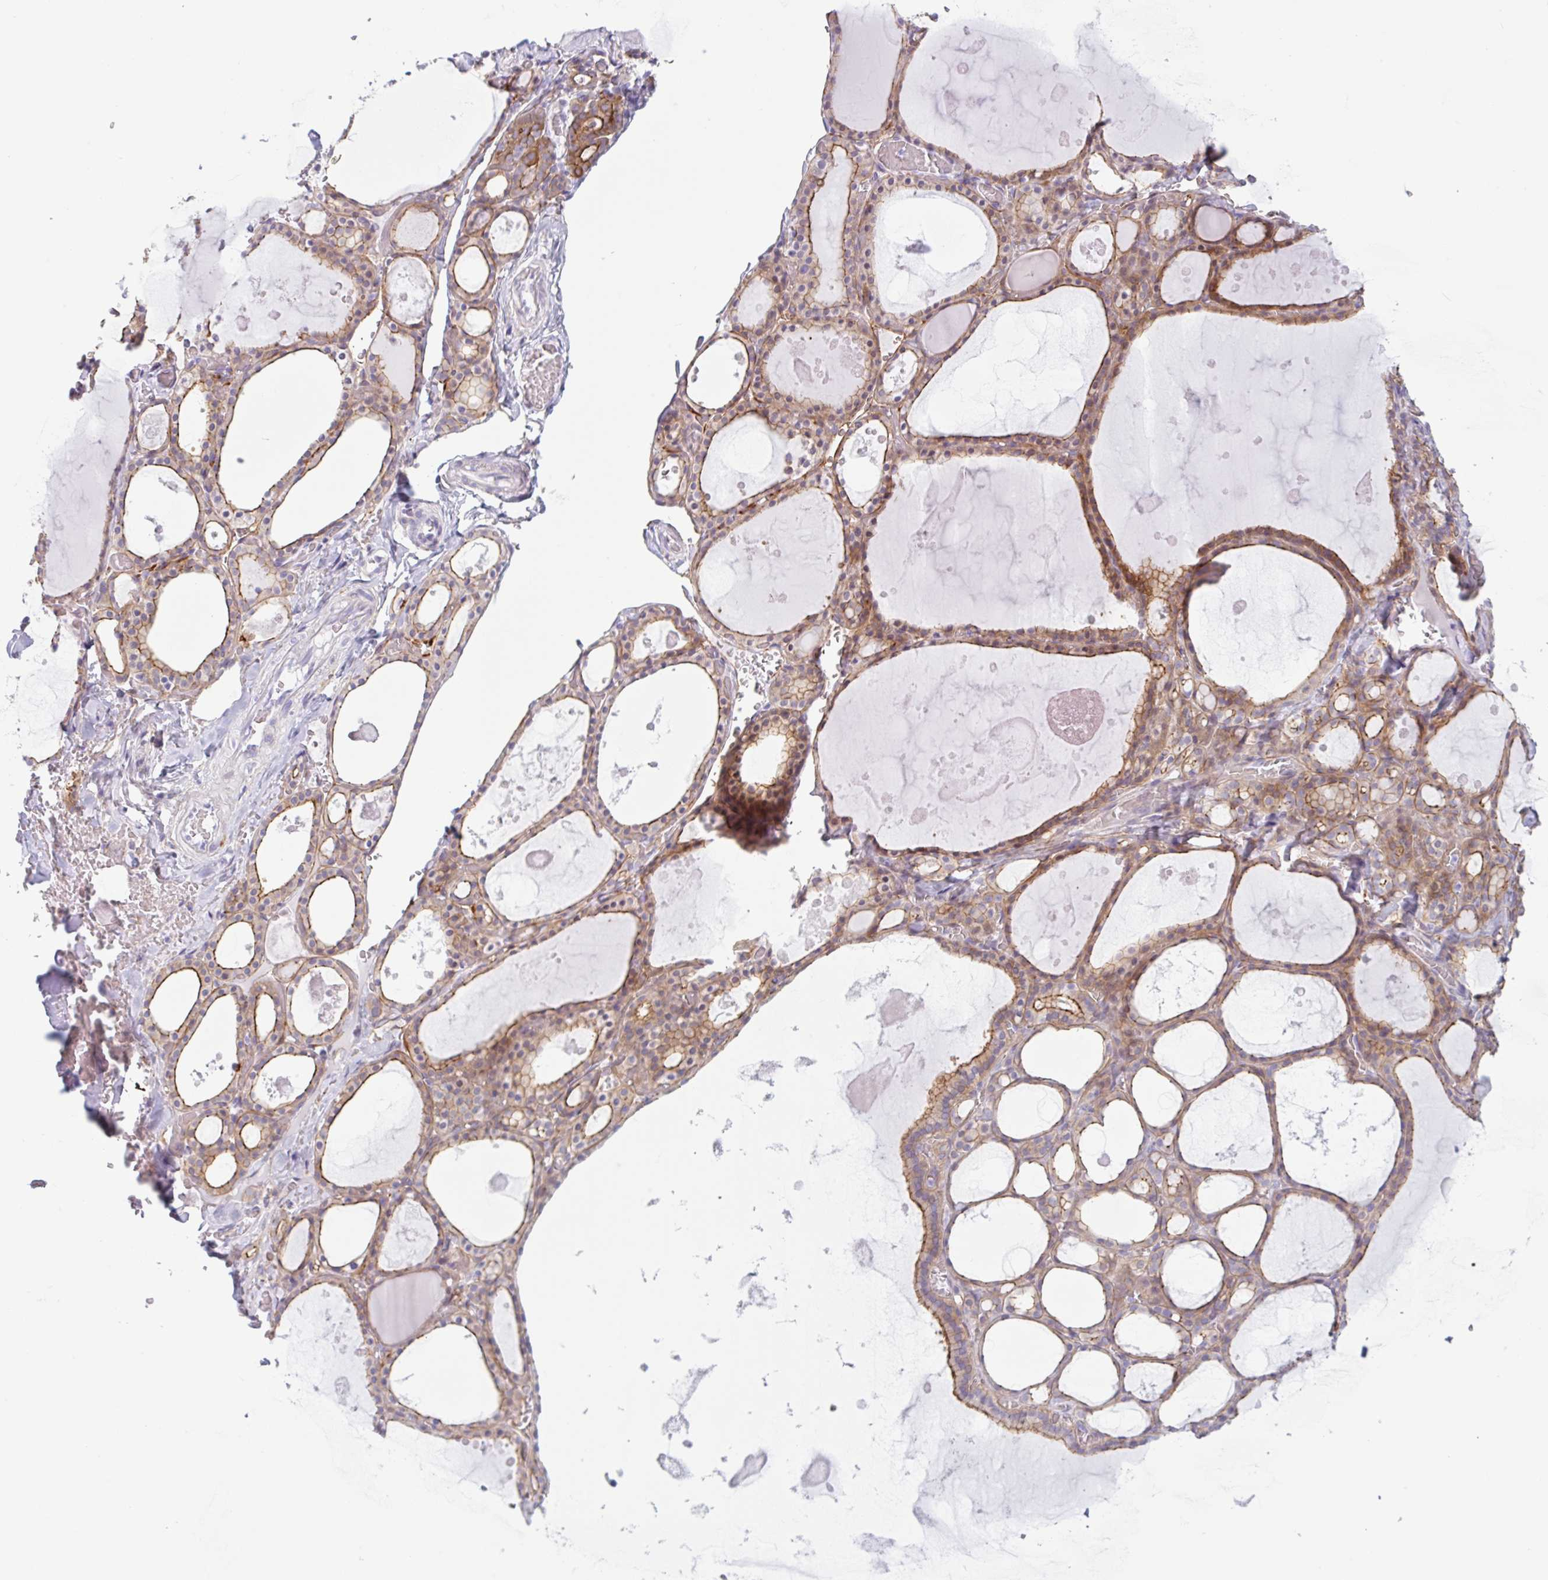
{"staining": {"intensity": "moderate", "quantity": ">75%", "location": "cytoplasmic/membranous"}, "tissue": "thyroid gland", "cell_type": "Glandular cells", "image_type": "normal", "snomed": [{"axis": "morphology", "description": "Normal tissue, NOS"}, {"axis": "topography", "description": "Thyroid gland"}], "caption": "About >75% of glandular cells in unremarkable thyroid gland exhibit moderate cytoplasmic/membranous protein staining as visualized by brown immunohistochemical staining.", "gene": "MYH10", "patient": {"sex": "male", "age": 56}}